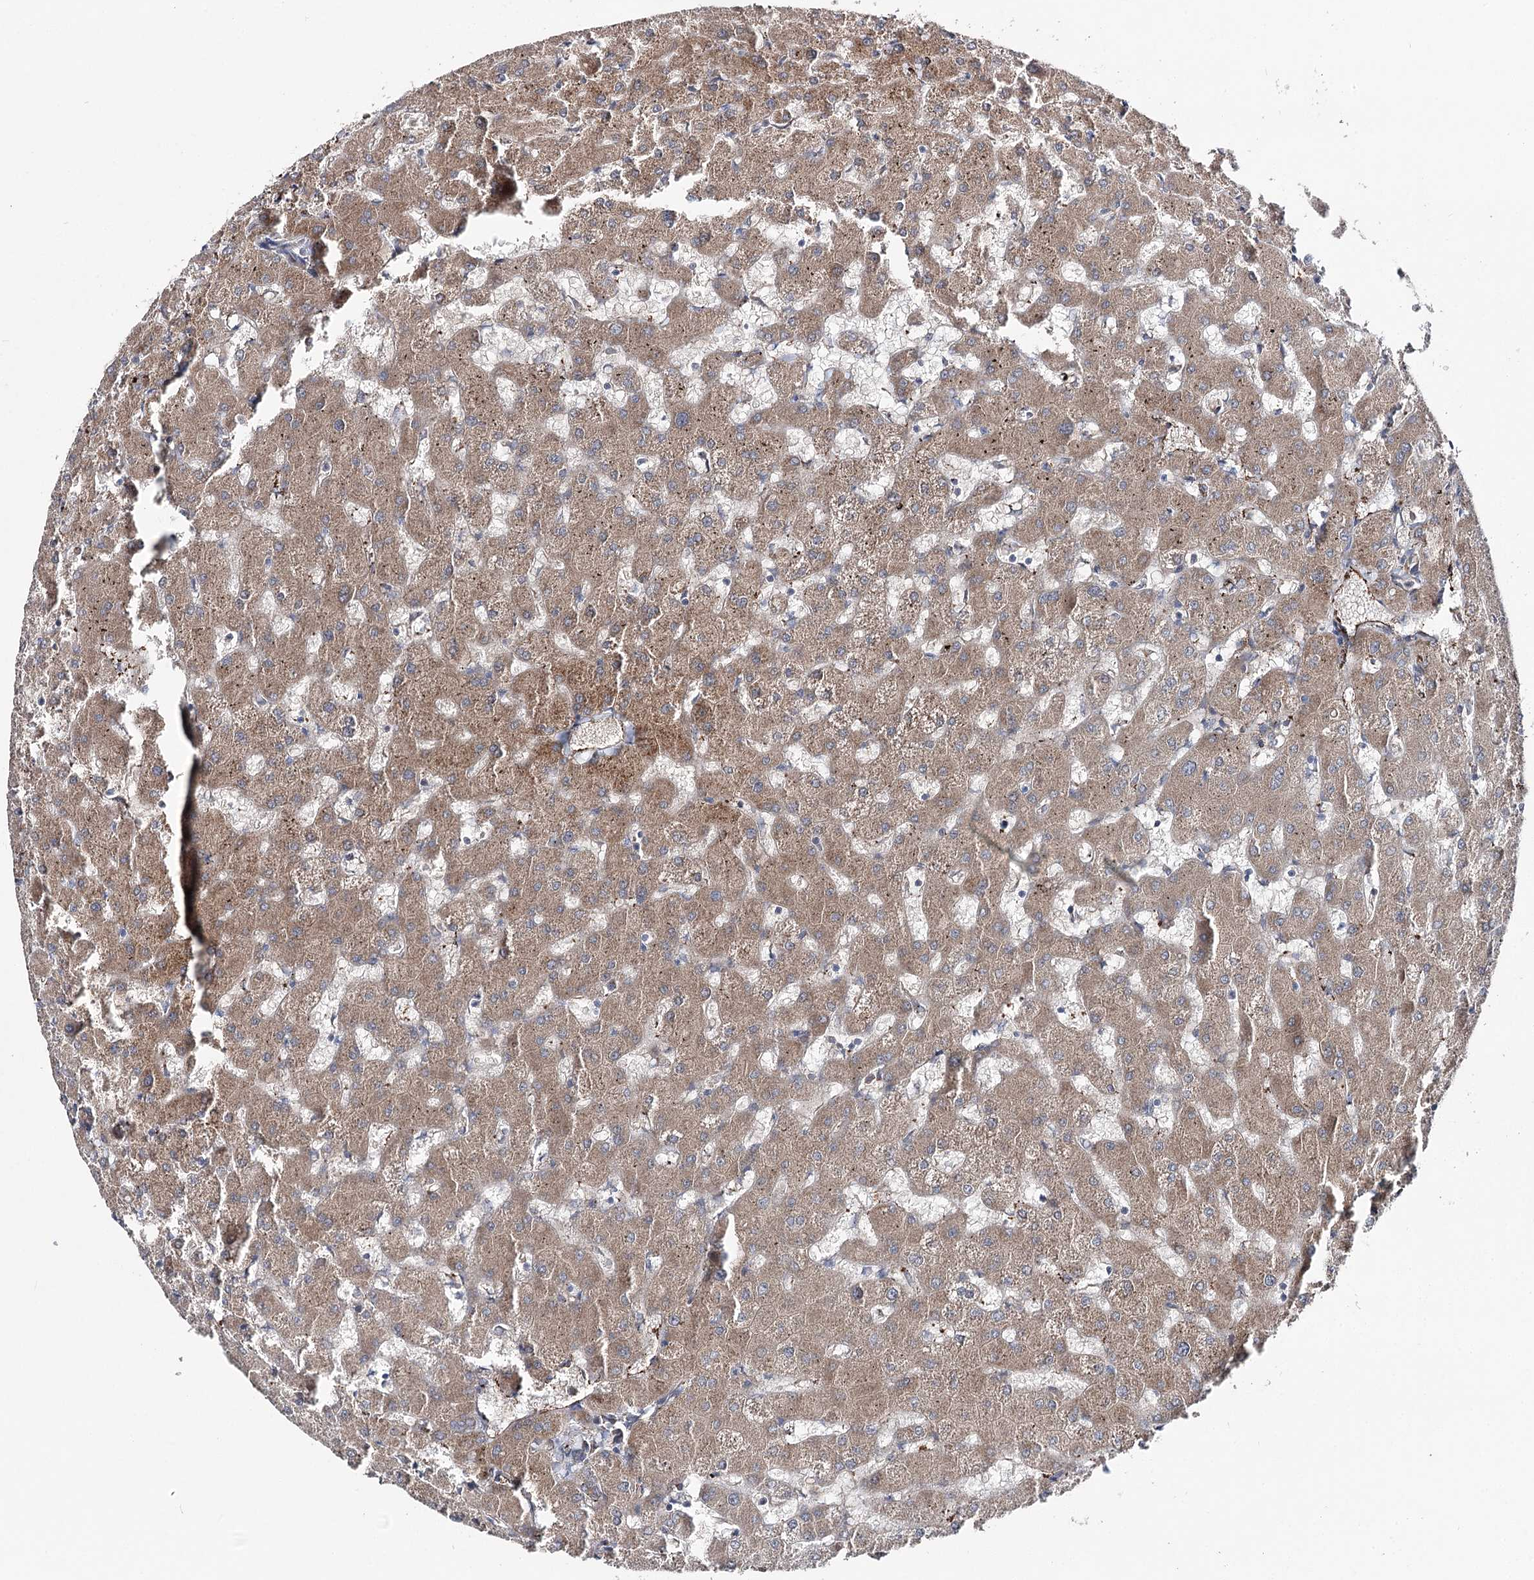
{"staining": {"intensity": "moderate", "quantity": ">75%", "location": "cytoplasmic/membranous"}, "tissue": "liver", "cell_type": "Cholangiocytes", "image_type": "normal", "snomed": [{"axis": "morphology", "description": "Normal tissue, NOS"}, {"axis": "topography", "description": "Liver"}], "caption": "The image exhibits immunohistochemical staining of normal liver. There is moderate cytoplasmic/membranous positivity is appreciated in about >75% of cholangiocytes.", "gene": "MIB1", "patient": {"sex": "female", "age": 63}}